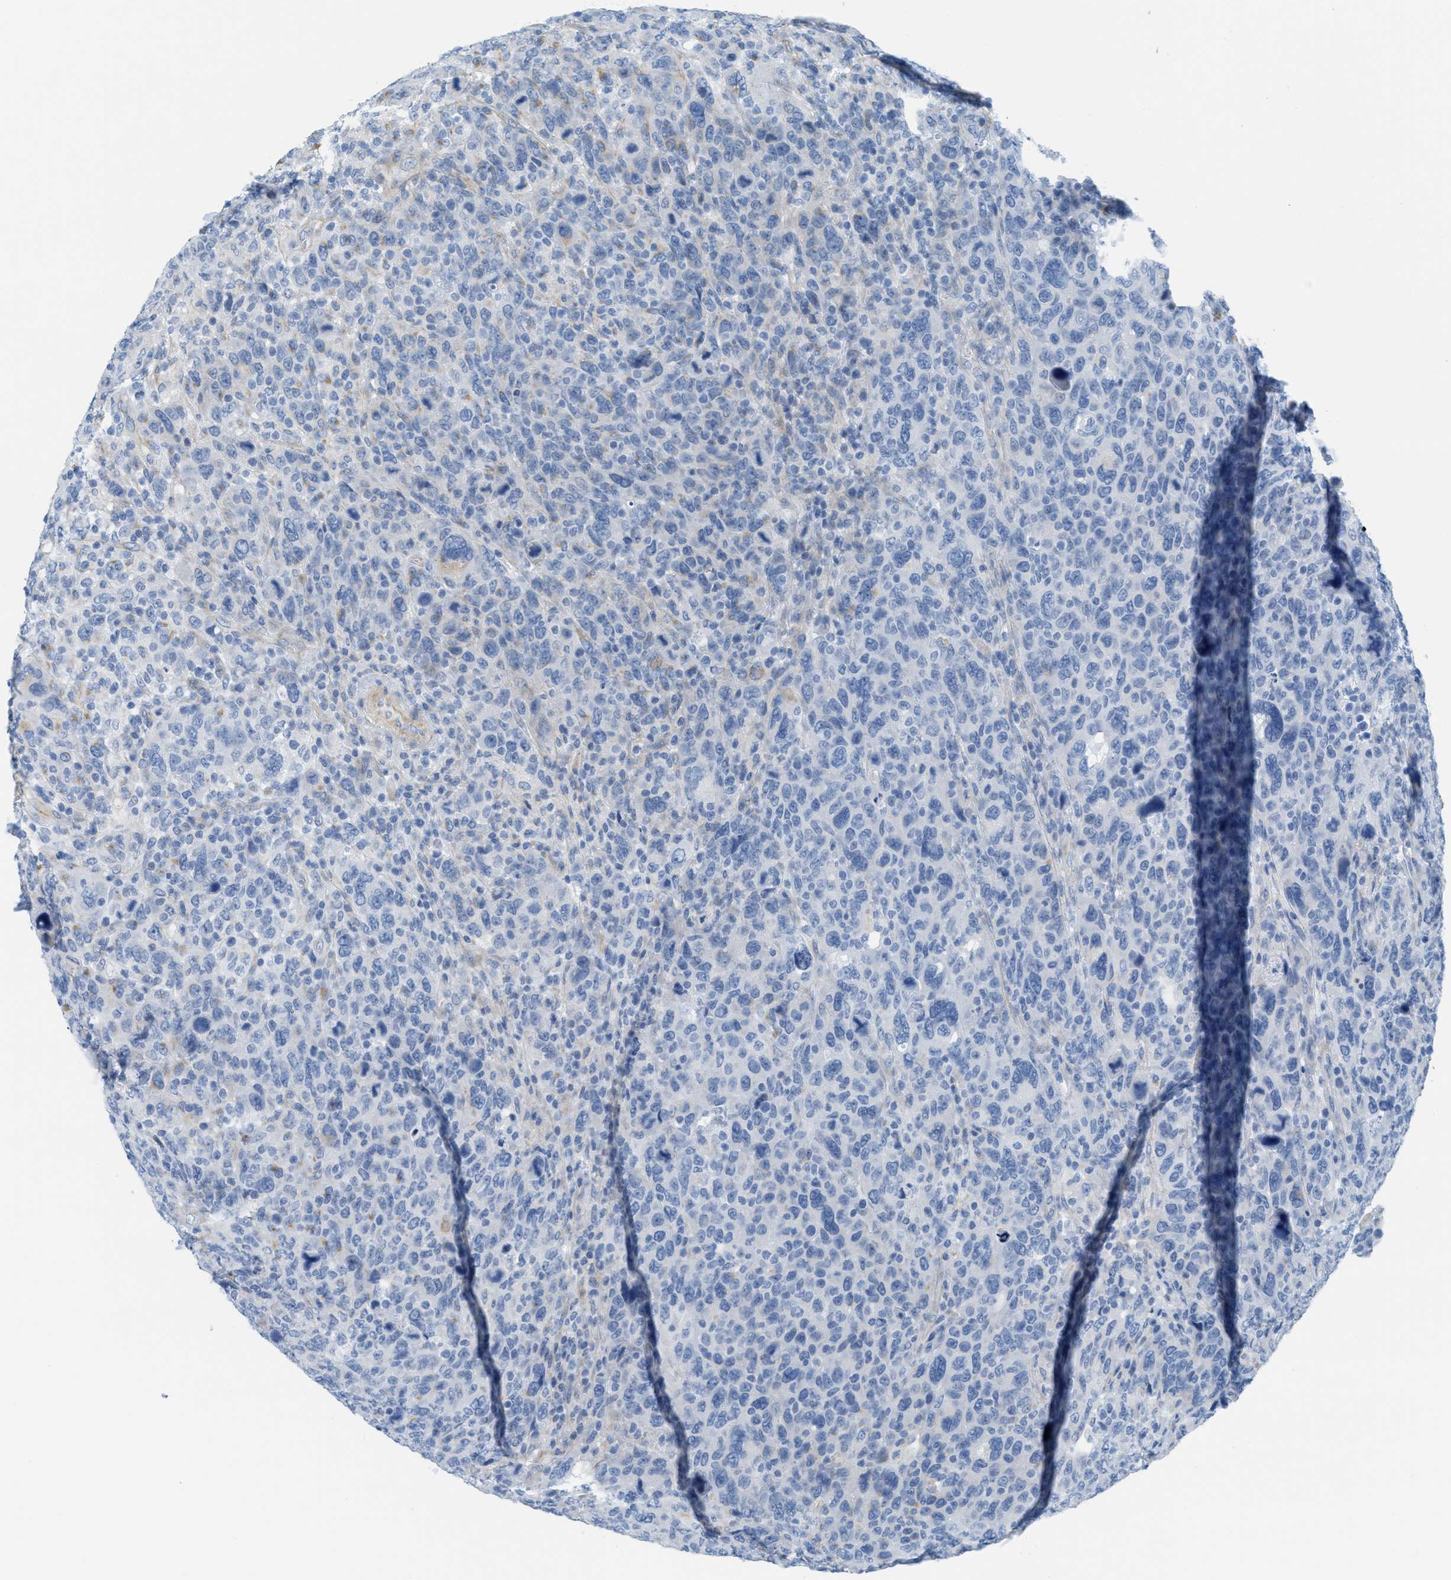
{"staining": {"intensity": "negative", "quantity": "none", "location": "none"}, "tissue": "breast cancer", "cell_type": "Tumor cells", "image_type": "cancer", "snomed": [{"axis": "morphology", "description": "Duct carcinoma"}, {"axis": "topography", "description": "Breast"}], "caption": "Immunohistochemical staining of human intraductal carcinoma (breast) exhibits no significant expression in tumor cells.", "gene": "SLC12A1", "patient": {"sex": "female", "age": 37}}